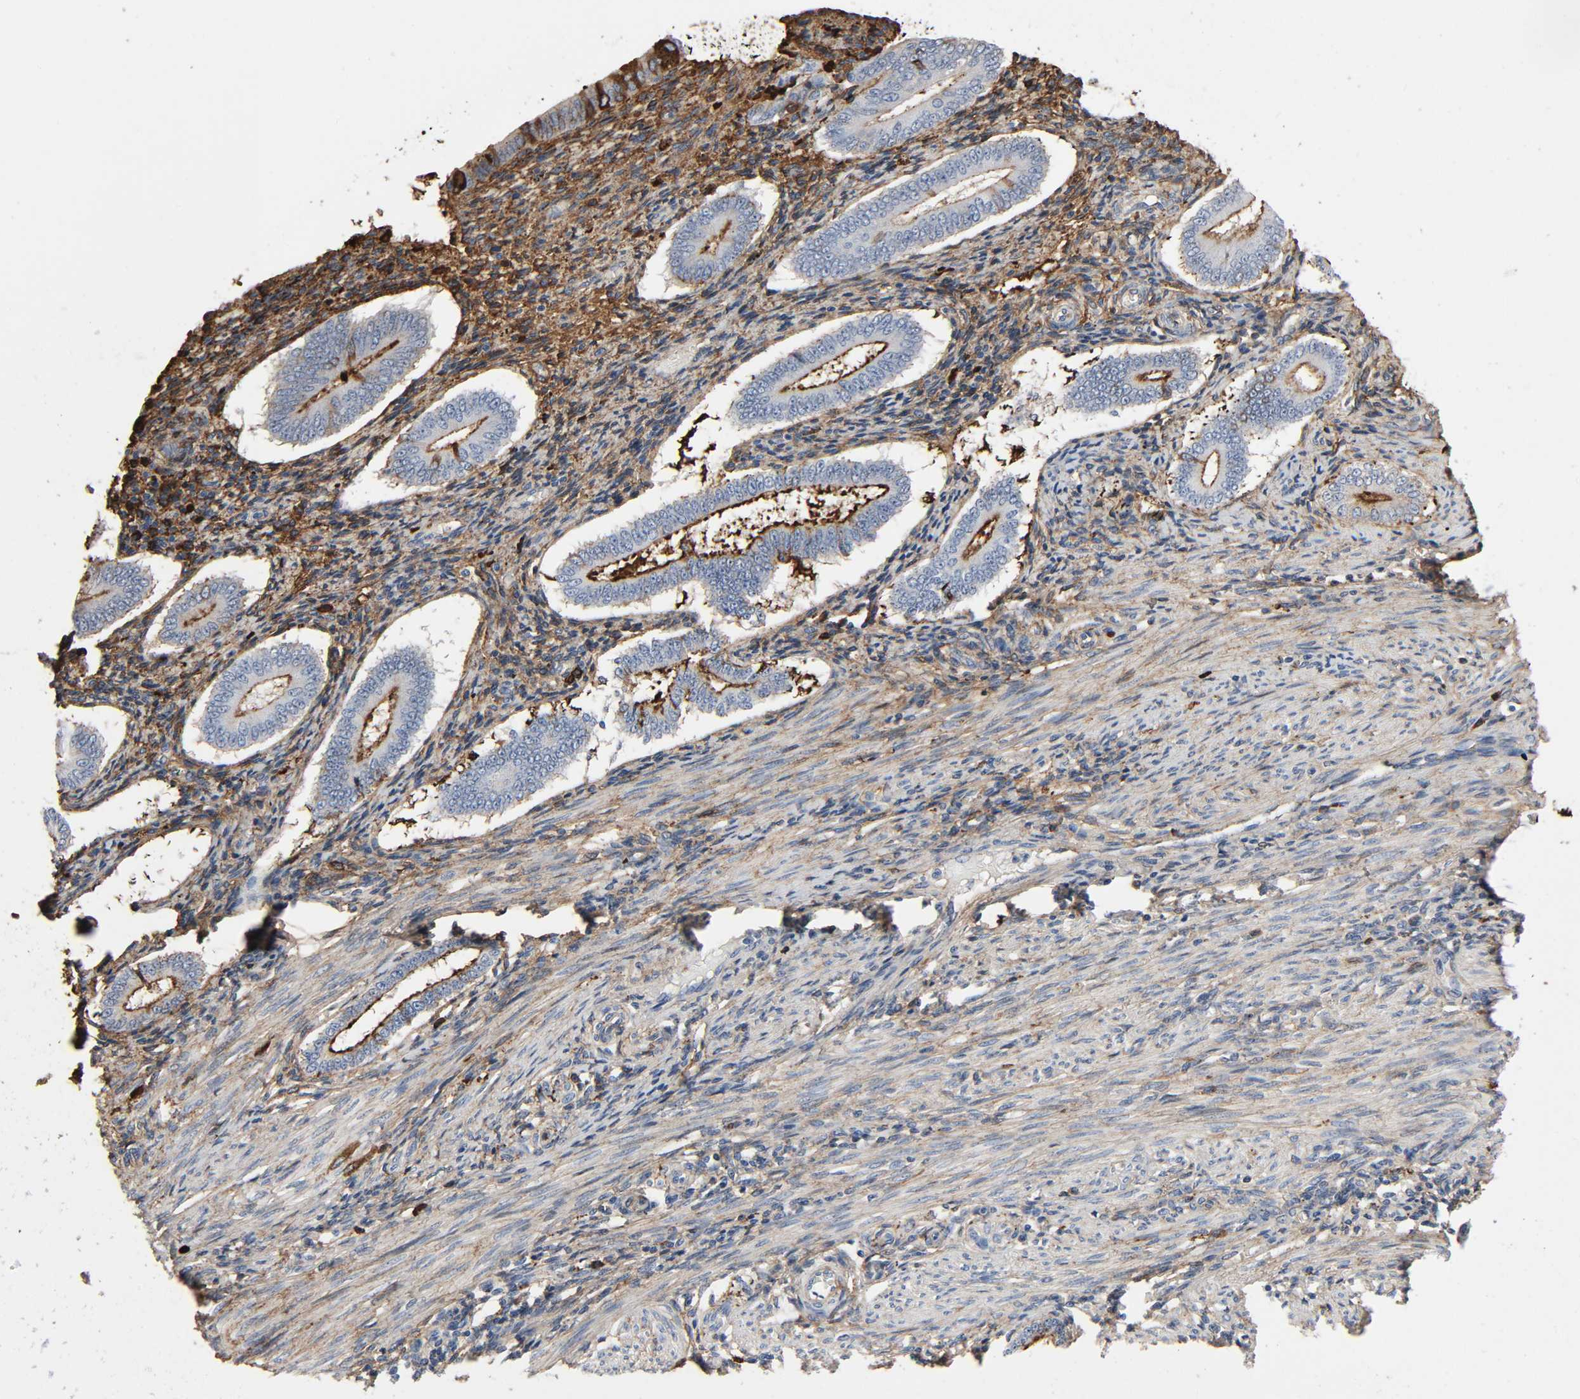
{"staining": {"intensity": "moderate", "quantity": ">75%", "location": "cytoplasmic/membranous"}, "tissue": "endometrium", "cell_type": "Cells in endometrial stroma", "image_type": "normal", "snomed": [{"axis": "morphology", "description": "Normal tissue, NOS"}, {"axis": "topography", "description": "Endometrium"}], "caption": "This micrograph displays immunohistochemistry staining of benign endometrium, with medium moderate cytoplasmic/membranous staining in approximately >75% of cells in endometrial stroma.", "gene": "C3", "patient": {"sex": "female", "age": 42}}